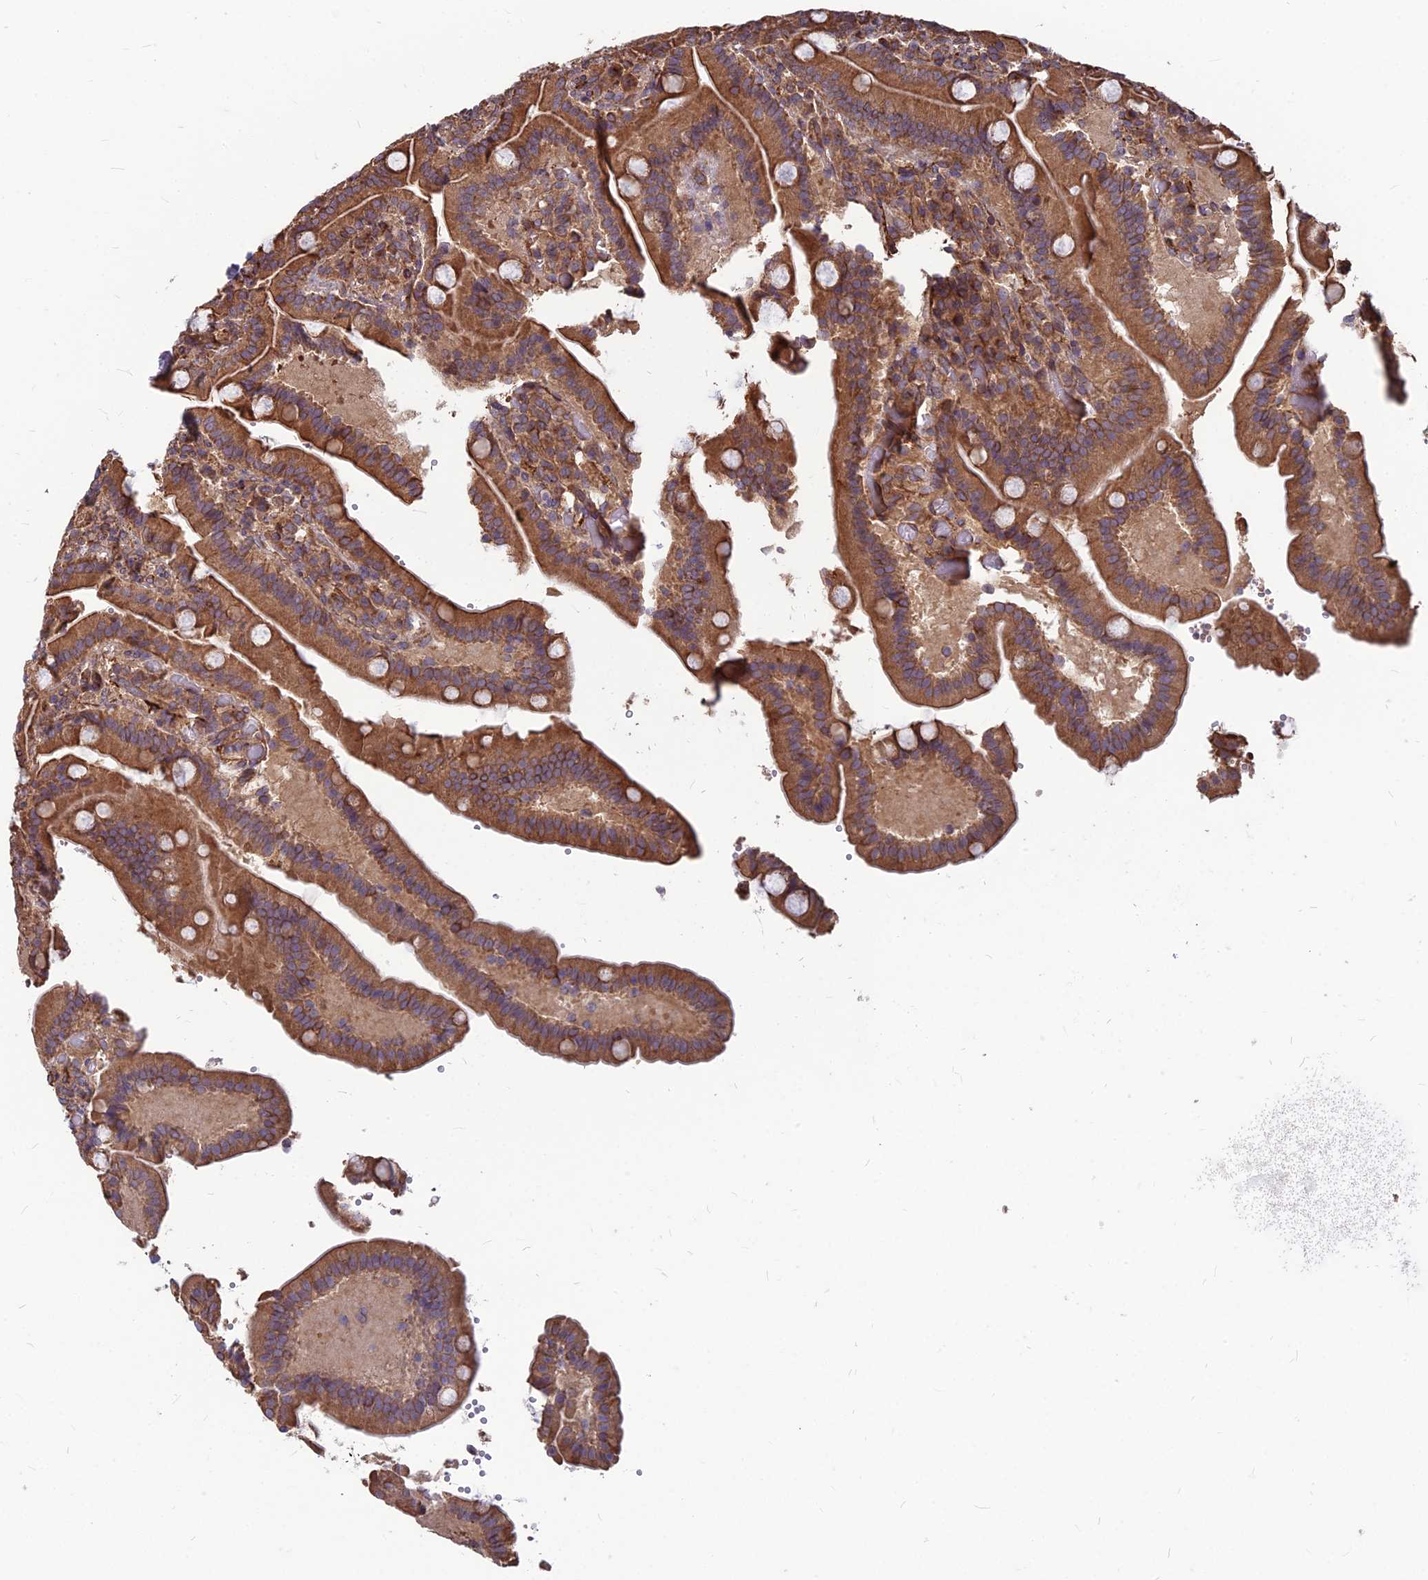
{"staining": {"intensity": "moderate", "quantity": ">75%", "location": "cytoplasmic/membranous"}, "tissue": "duodenum", "cell_type": "Glandular cells", "image_type": "normal", "snomed": [{"axis": "morphology", "description": "Normal tissue, NOS"}, {"axis": "topography", "description": "Duodenum"}], "caption": "Immunohistochemistry staining of unremarkable duodenum, which demonstrates medium levels of moderate cytoplasmic/membranous expression in approximately >75% of glandular cells indicating moderate cytoplasmic/membranous protein positivity. The staining was performed using DAB (brown) for protein detection and nuclei were counterstained in hematoxylin (blue).", "gene": "LSM6", "patient": {"sex": "female", "age": 62}}